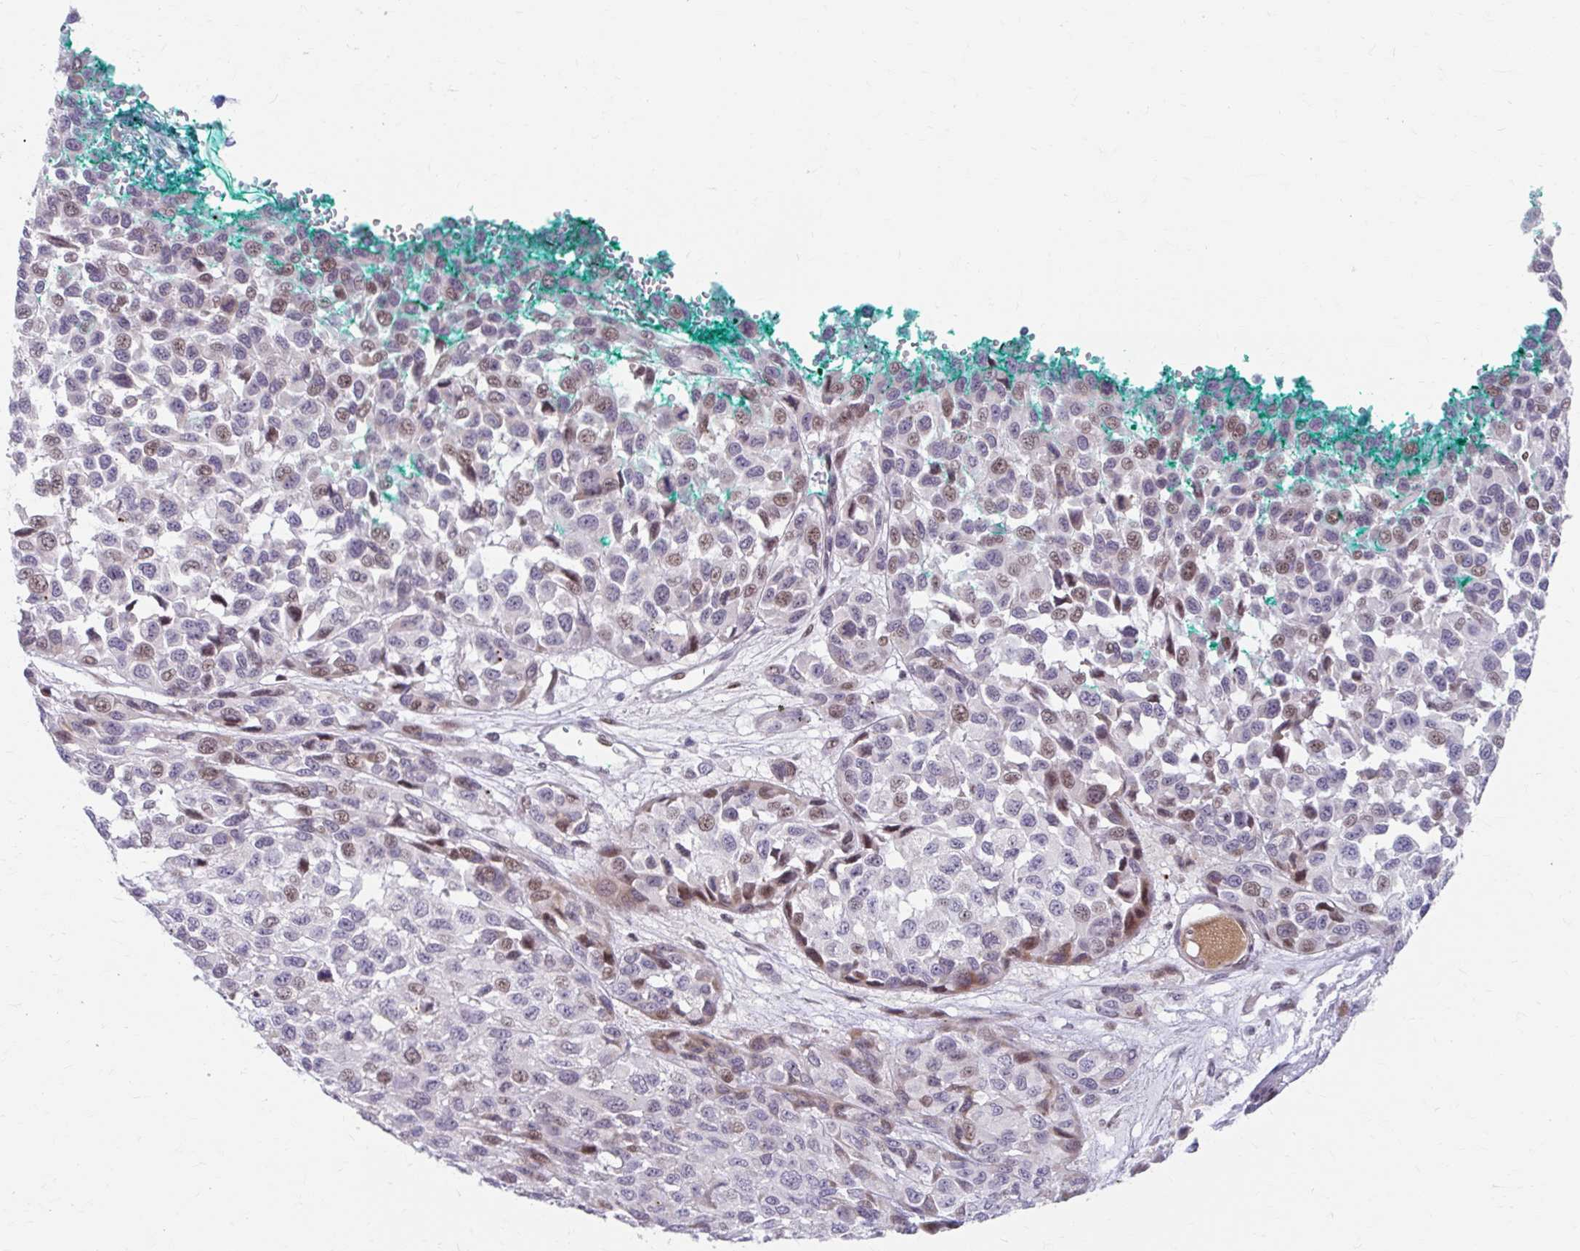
{"staining": {"intensity": "moderate", "quantity": "<25%", "location": "nuclear"}, "tissue": "melanoma", "cell_type": "Tumor cells", "image_type": "cancer", "snomed": [{"axis": "morphology", "description": "Malignant melanoma, NOS"}, {"axis": "topography", "description": "Skin"}], "caption": "Protein staining exhibits moderate nuclear positivity in about <25% of tumor cells in melanoma. Nuclei are stained in blue.", "gene": "BEAN1", "patient": {"sex": "male", "age": 62}}